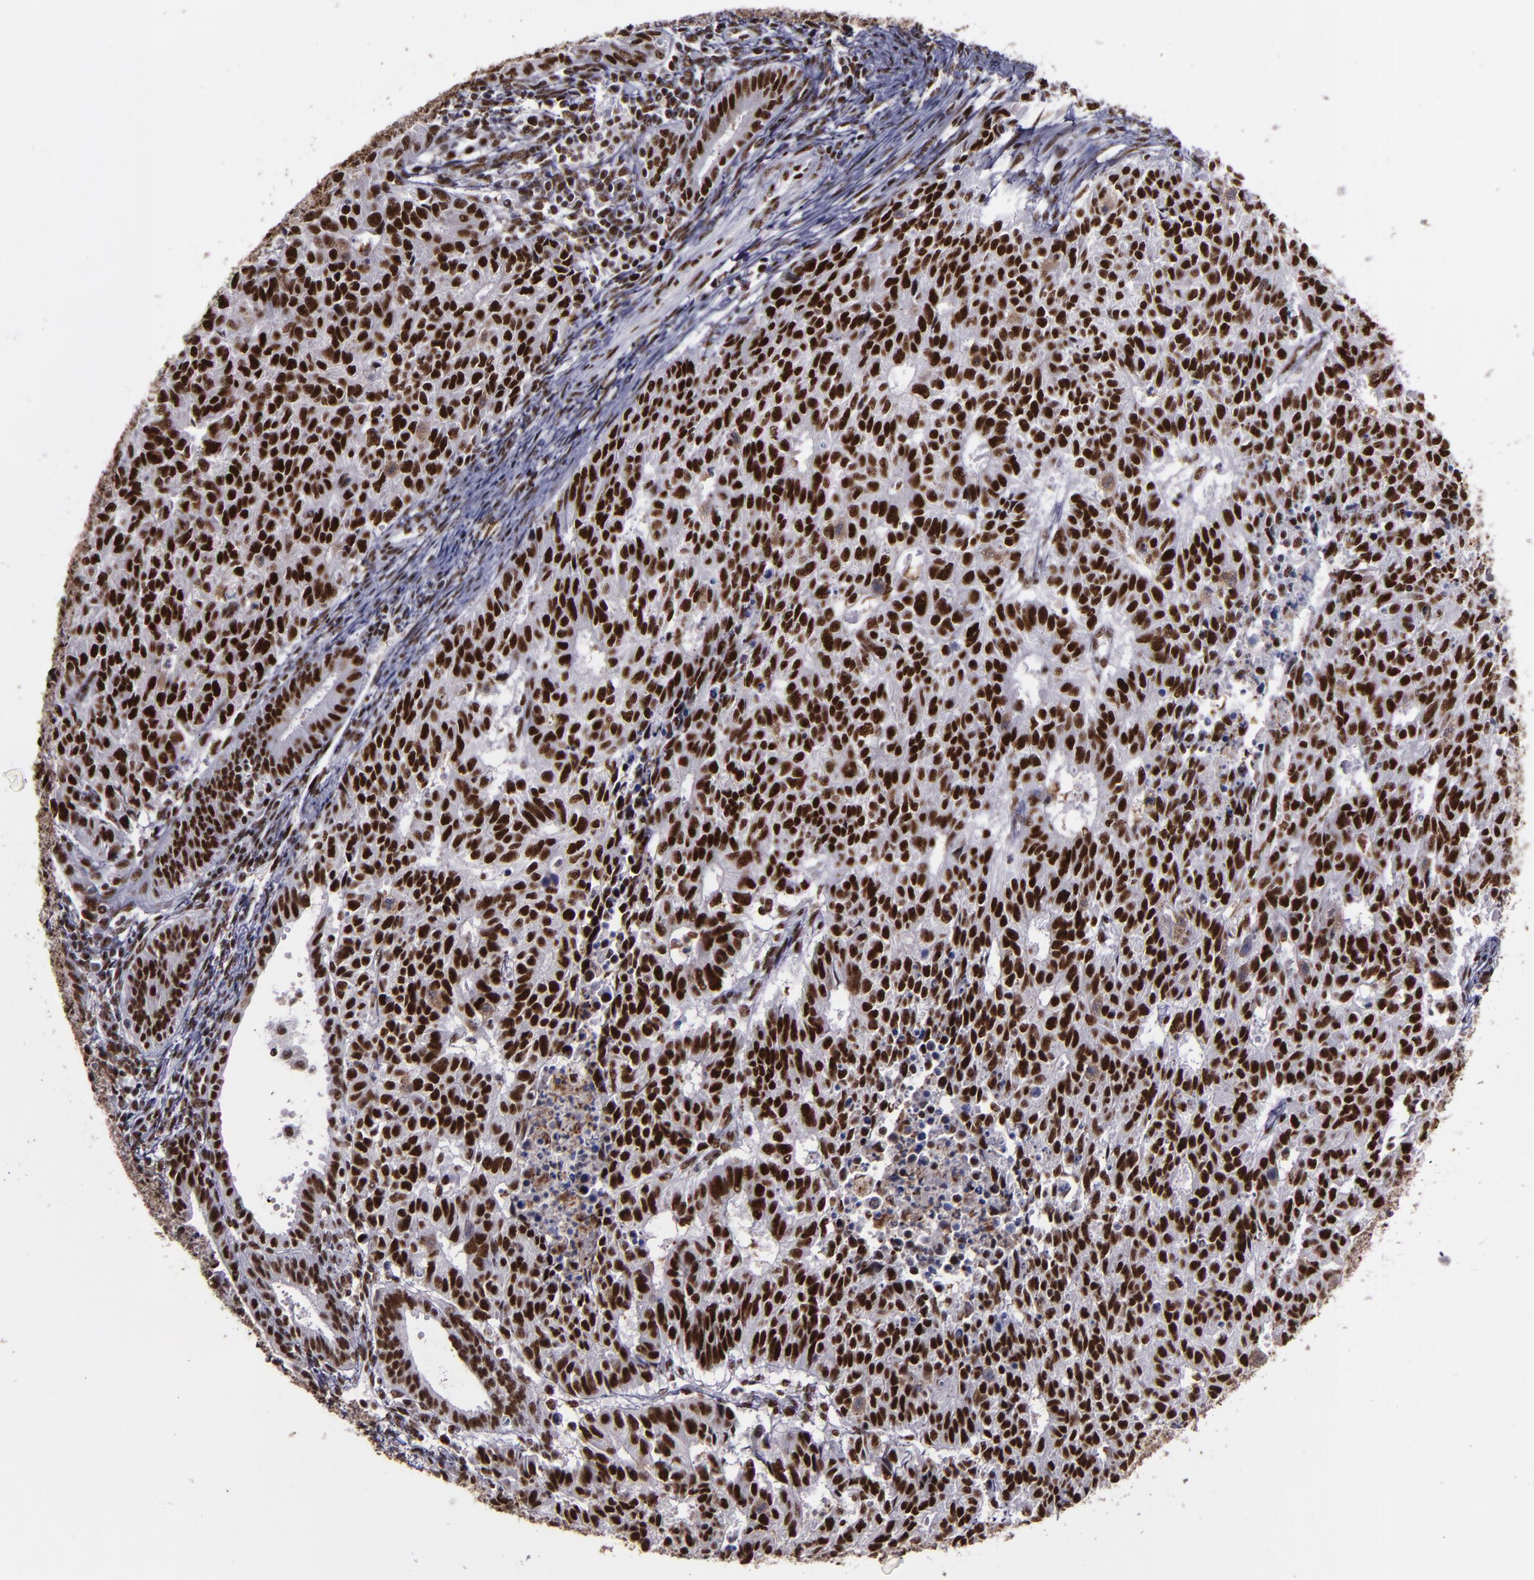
{"staining": {"intensity": "strong", "quantity": ">75%", "location": "nuclear"}, "tissue": "endometrial cancer", "cell_type": "Tumor cells", "image_type": "cancer", "snomed": [{"axis": "morphology", "description": "Adenocarcinoma, NOS"}, {"axis": "topography", "description": "Endometrium"}], "caption": "Tumor cells demonstrate high levels of strong nuclear positivity in approximately >75% of cells in human endometrial cancer.", "gene": "PPP4R3A", "patient": {"sex": "female", "age": 42}}